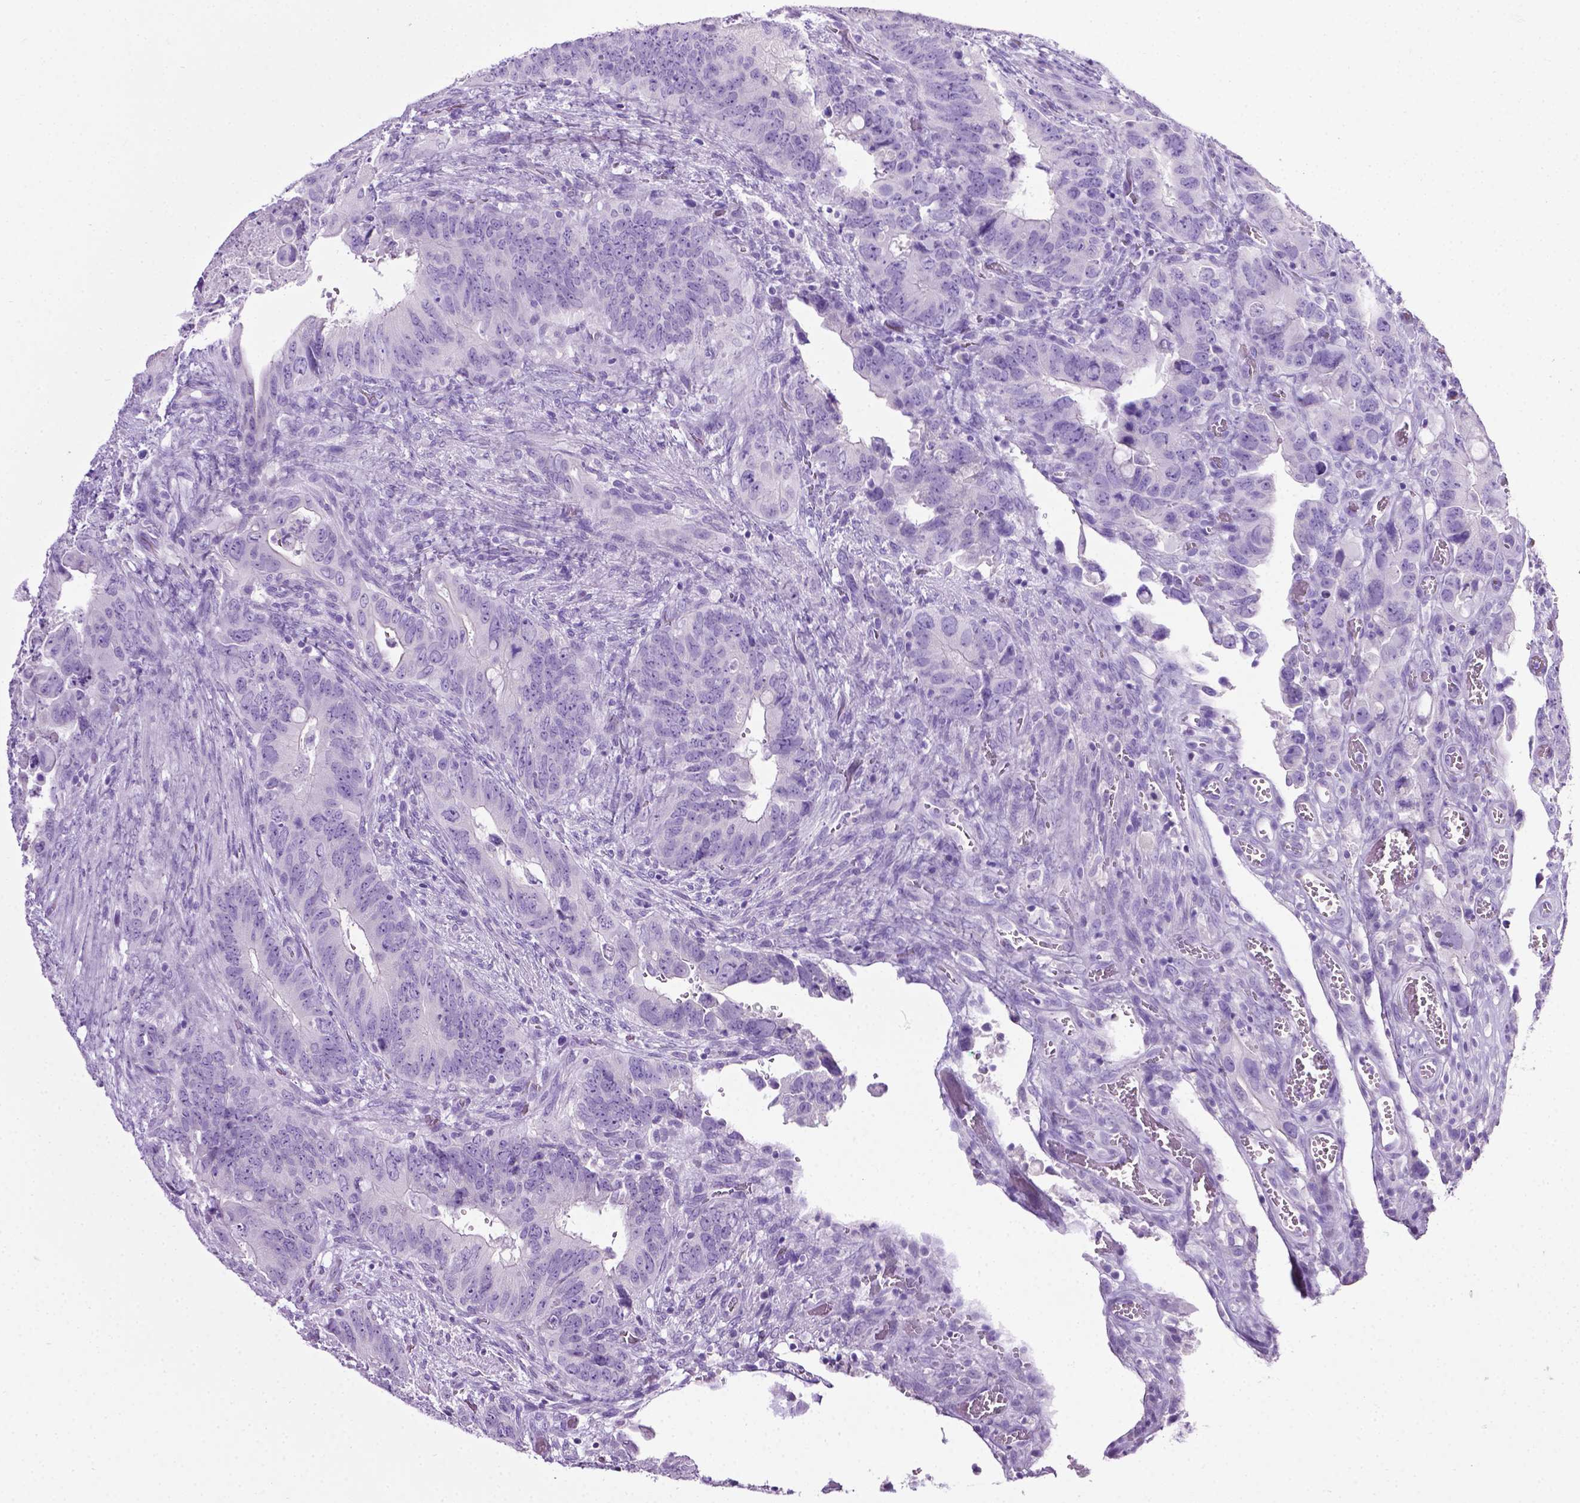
{"staining": {"intensity": "negative", "quantity": "none", "location": "none"}, "tissue": "colorectal cancer", "cell_type": "Tumor cells", "image_type": "cancer", "snomed": [{"axis": "morphology", "description": "Adenocarcinoma, NOS"}, {"axis": "topography", "description": "Rectum"}], "caption": "IHC photomicrograph of neoplastic tissue: colorectal cancer (adenocarcinoma) stained with DAB displays no significant protein staining in tumor cells. Brightfield microscopy of immunohistochemistry (IHC) stained with DAB (3,3'-diaminobenzidine) (brown) and hematoxylin (blue), captured at high magnification.", "gene": "LELP1", "patient": {"sex": "male", "age": 78}}